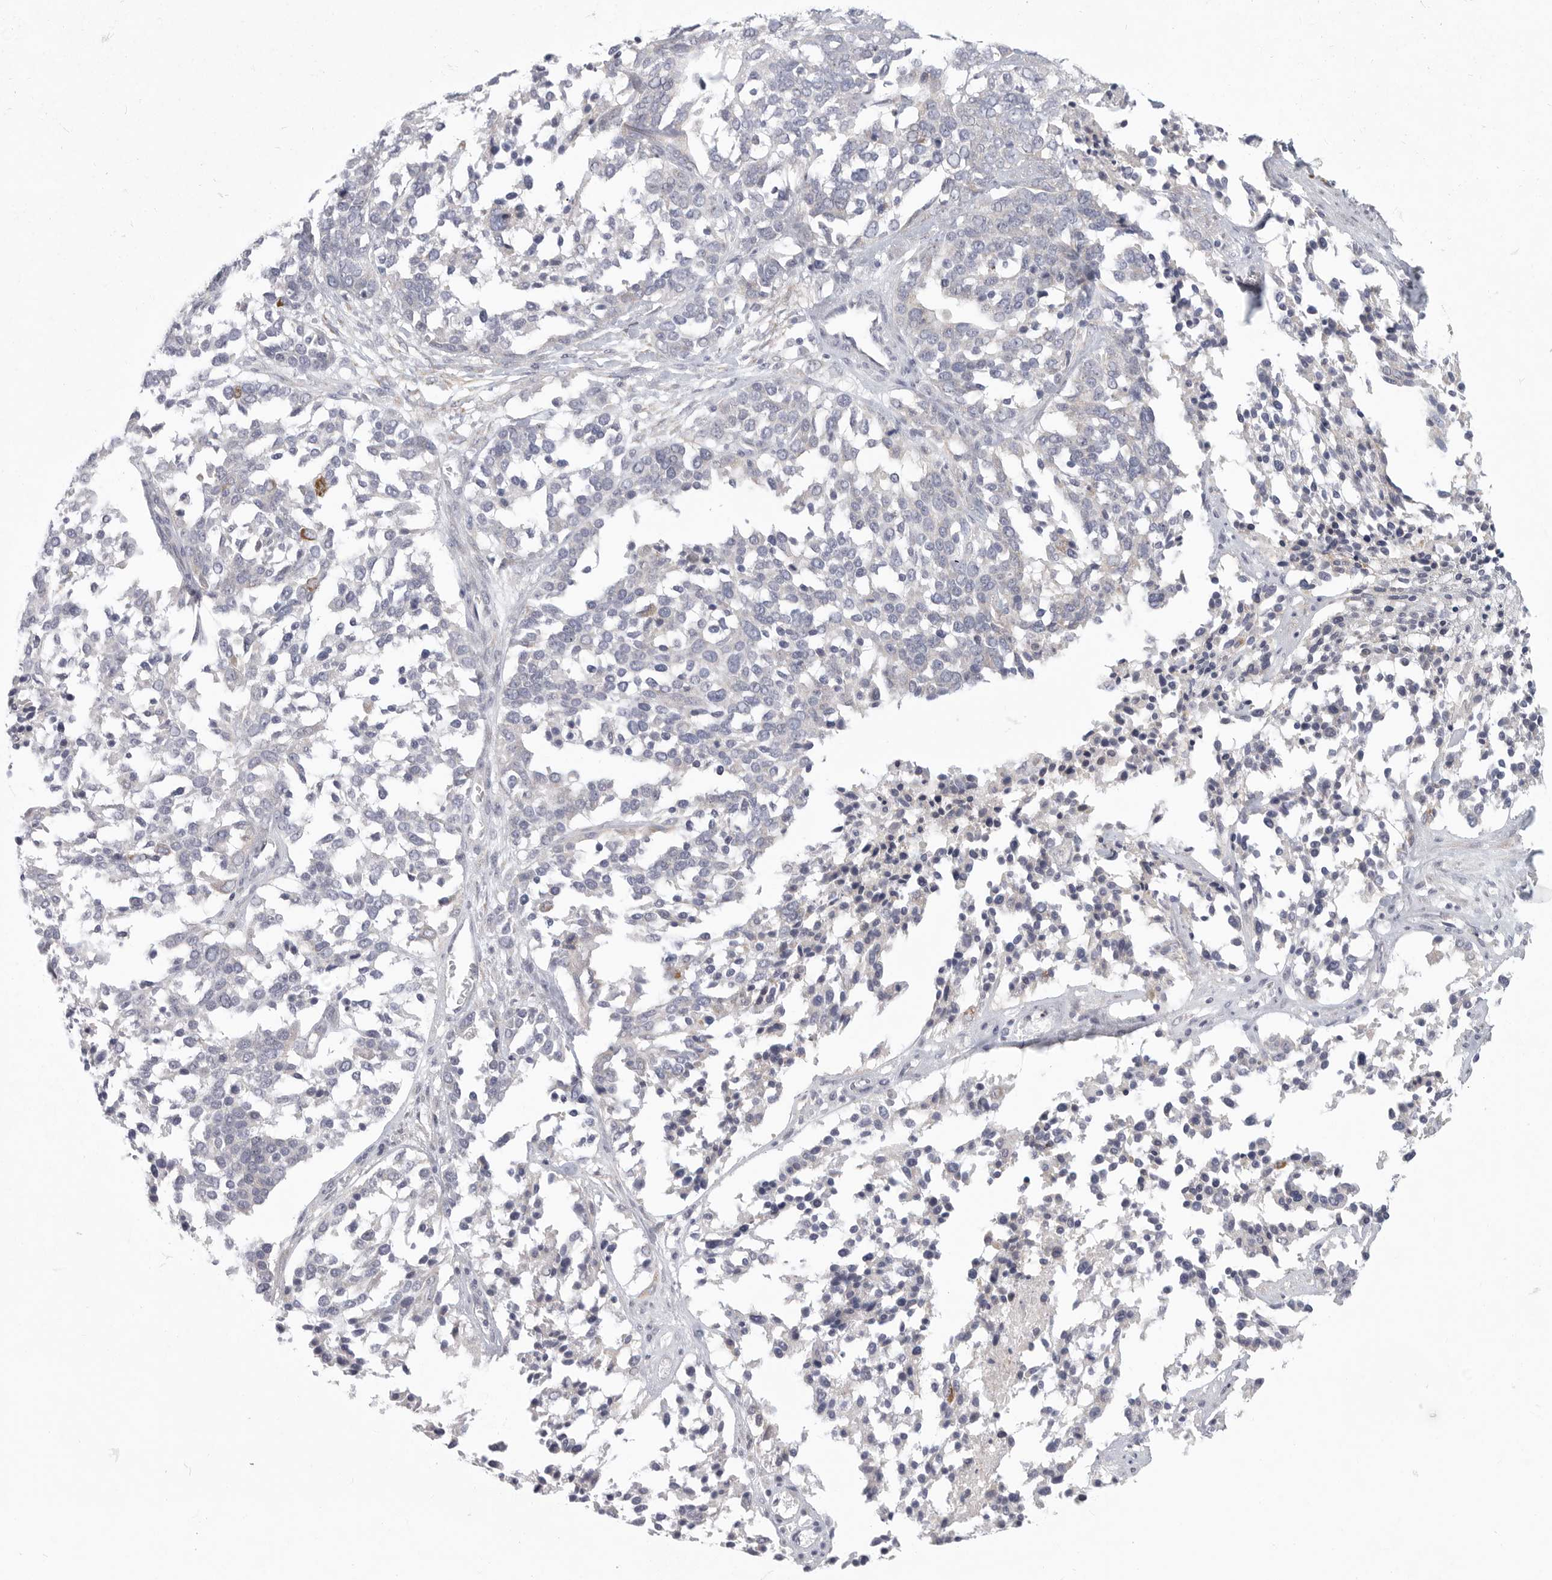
{"staining": {"intensity": "moderate", "quantity": "<25%", "location": "cytoplasmic/membranous"}, "tissue": "ovarian cancer", "cell_type": "Tumor cells", "image_type": "cancer", "snomed": [{"axis": "morphology", "description": "Cystadenocarcinoma, serous, NOS"}, {"axis": "topography", "description": "Ovary"}], "caption": "High-magnification brightfield microscopy of serous cystadenocarcinoma (ovarian) stained with DAB (3,3'-diaminobenzidine) (brown) and counterstained with hematoxylin (blue). tumor cells exhibit moderate cytoplasmic/membranous positivity is appreciated in about<25% of cells.", "gene": "ELP3", "patient": {"sex": "female", "age": 44}}